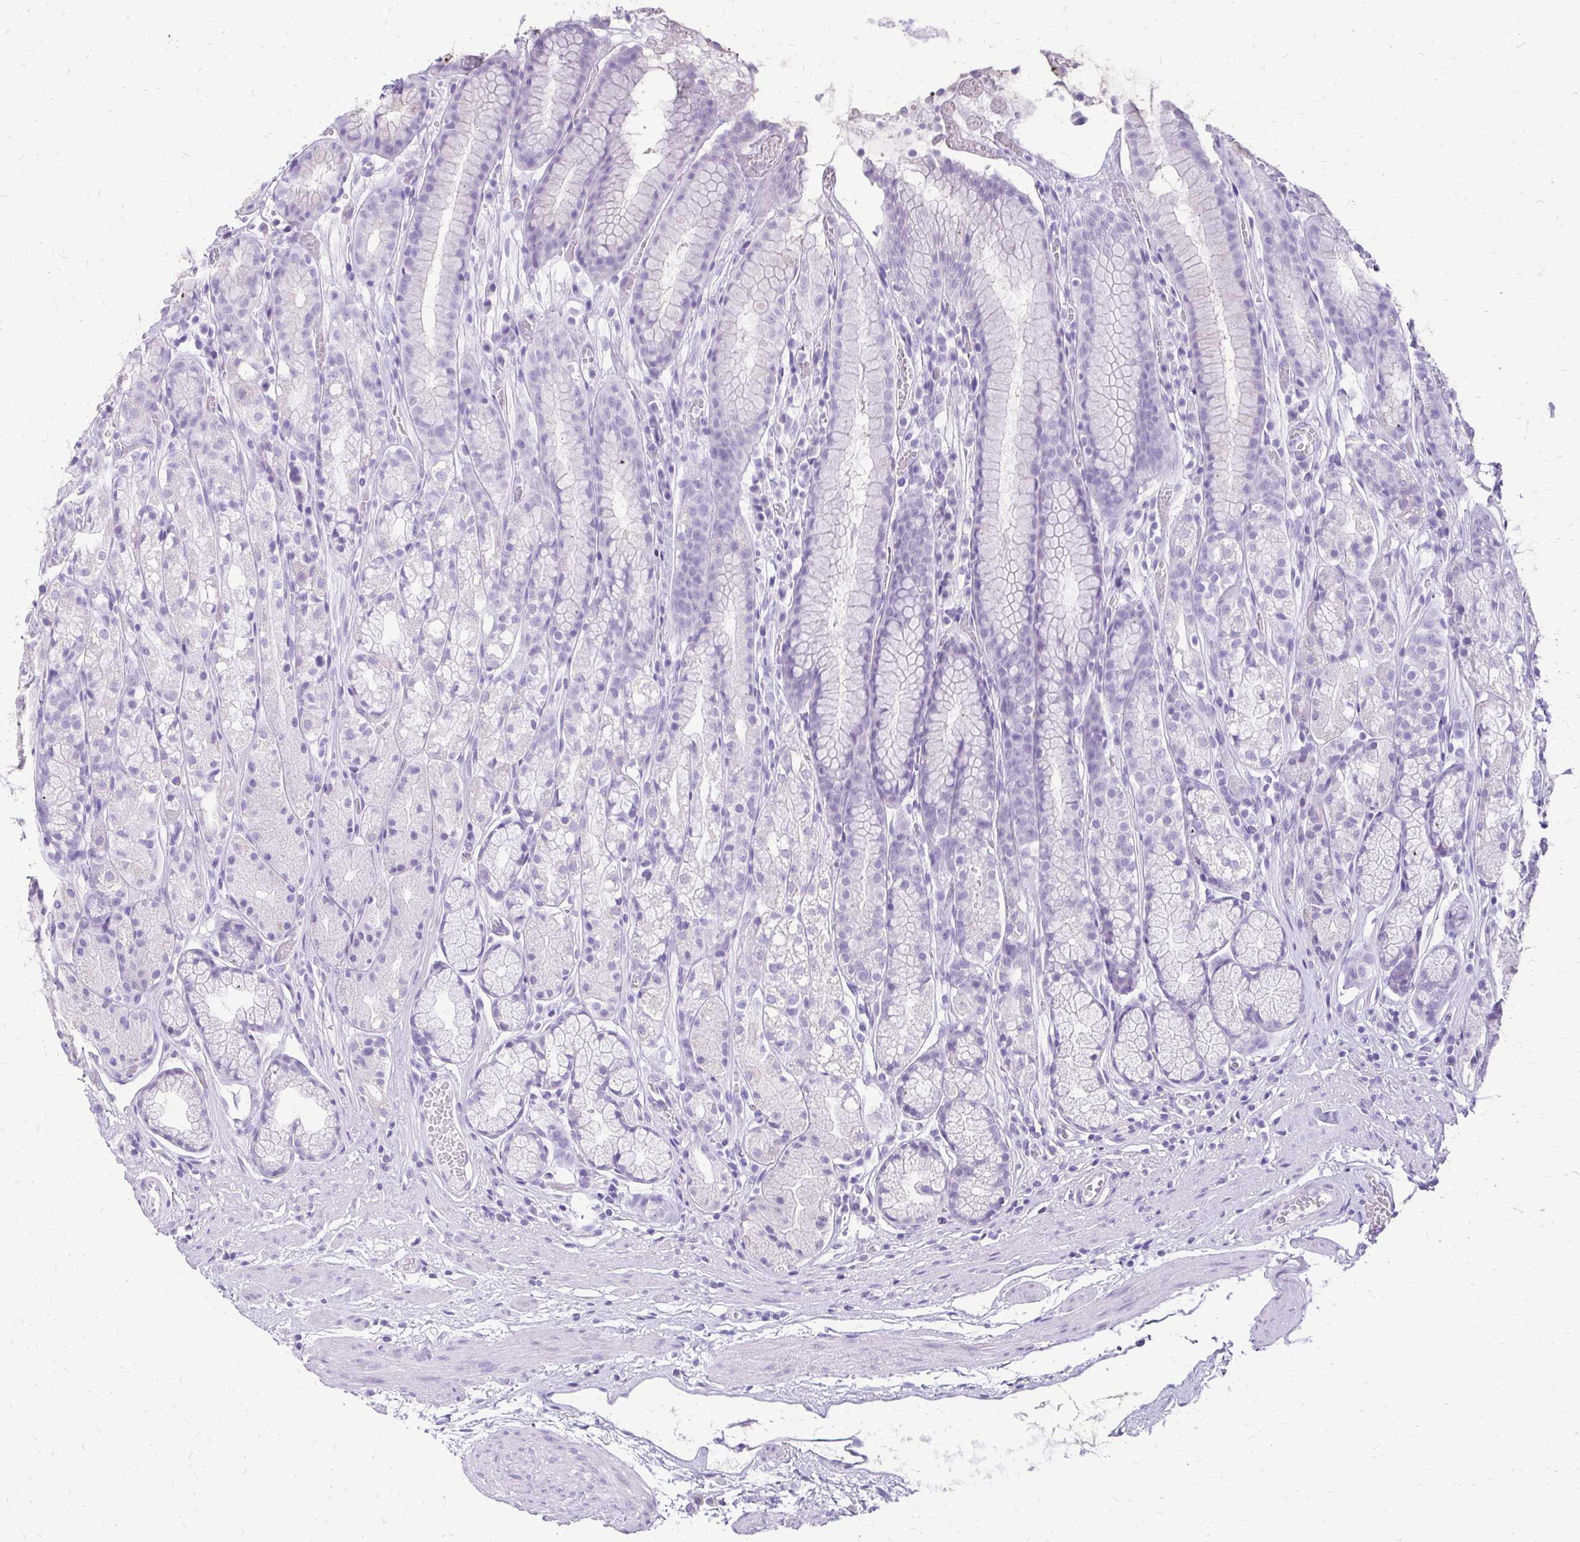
{"staining": {"intensity": "negative", "quantity": "none", "location": "none"}, "tissue": "stomach", "cell_type": "Glandular cells", "image_type": "normal", "snomed": [{"axis": "morphology", "description": "Normal tissue, NOS"}, {"axis": "topography", "description": "Smooth muscle"}, {"axis": "topography", "description": "Stomach"}], "caption": "Immunohistochemistry (IHC) of benign stomach exhibits no expression in glandular cells. (Brightfield microscopy of DAB IHC at high magnification).", "gene": "SLC32A1", "patient": {"sex": "male", "age": 70}}